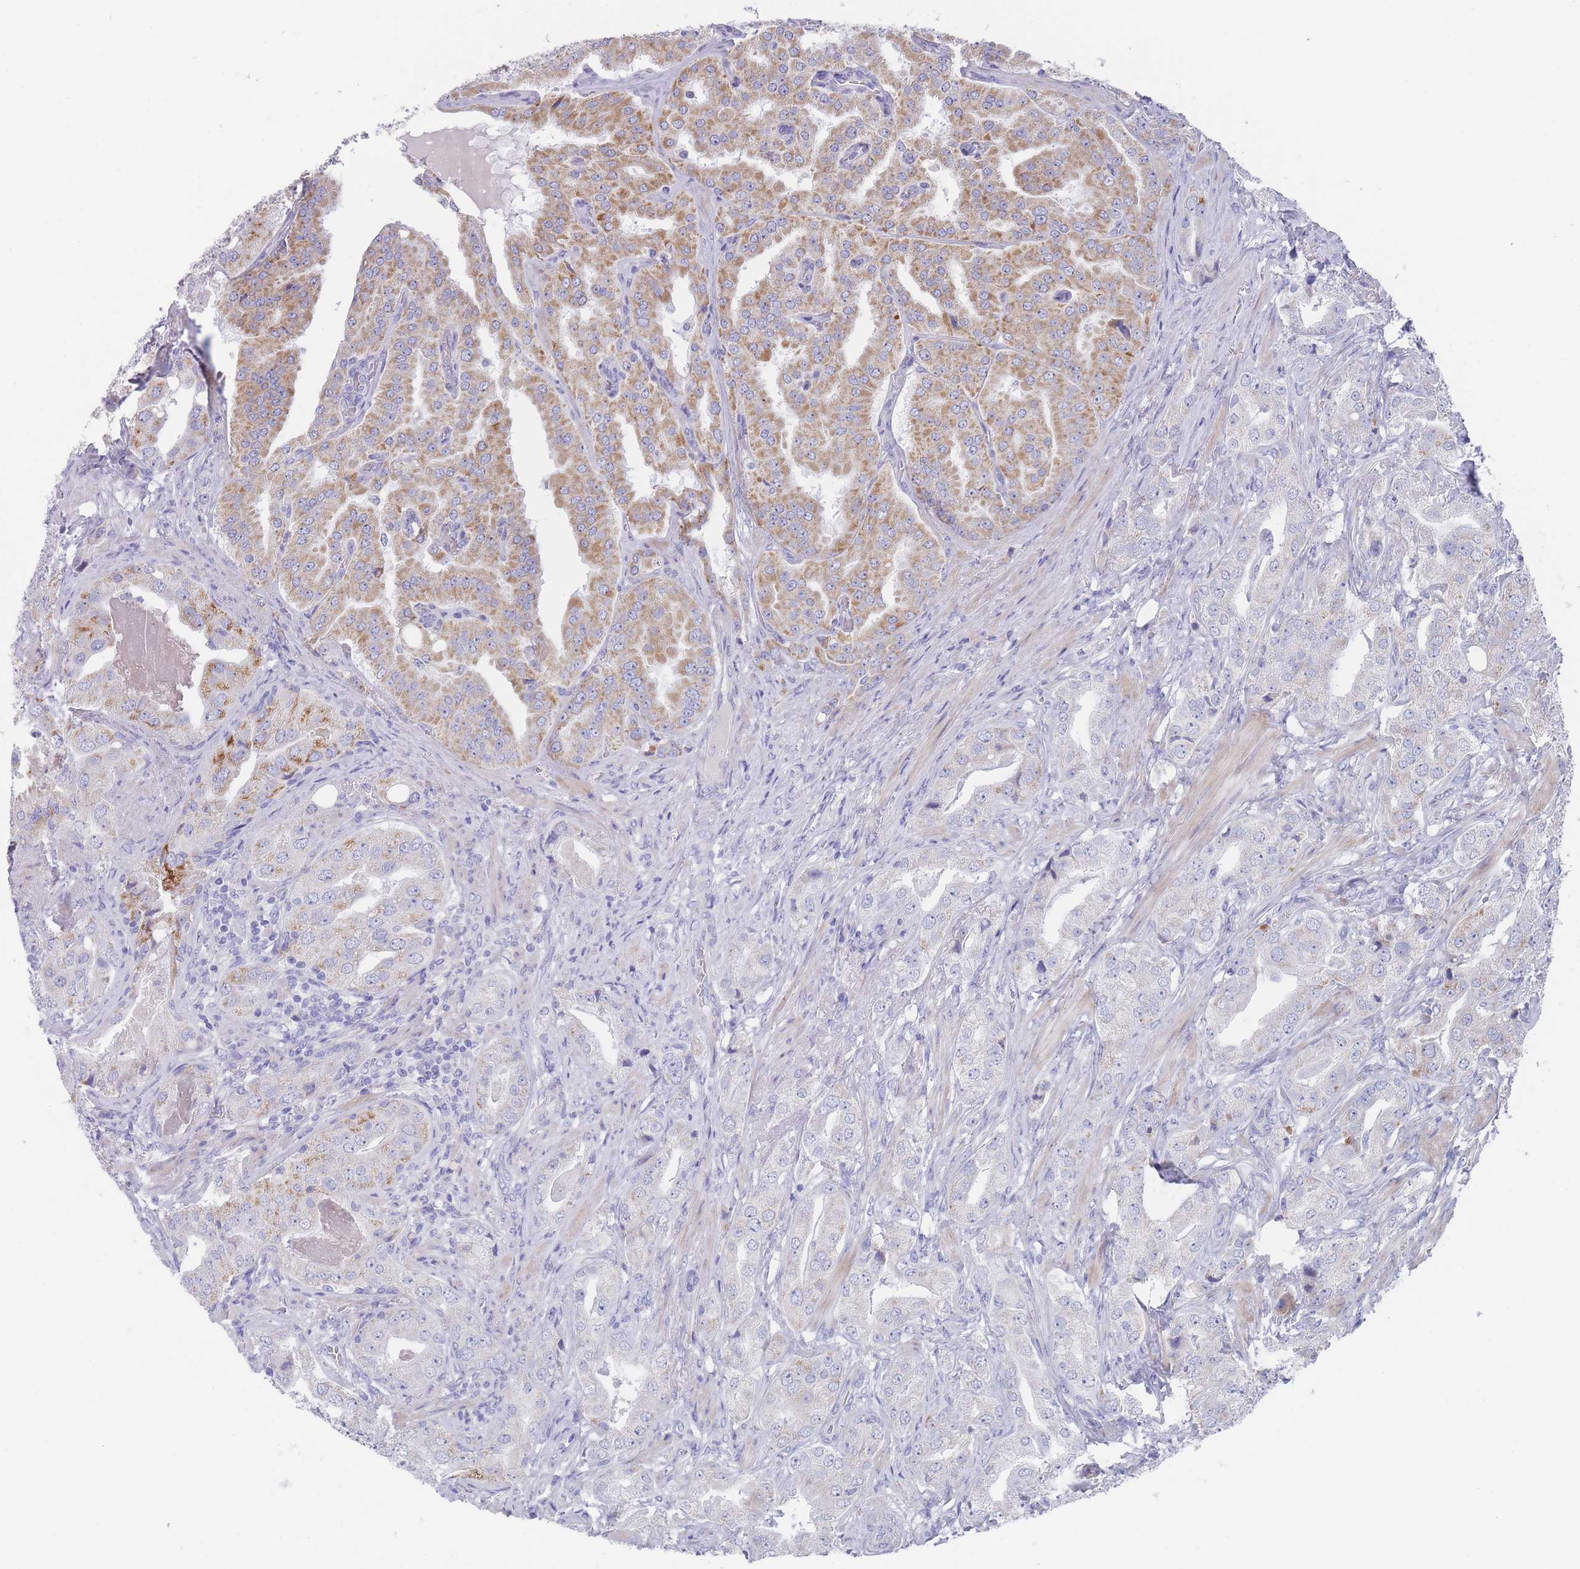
{"staining": {"intensity": "negative", "quantity": "none", "location": "none"}, "tissue": "prostate cancer", "cell_type": "Tumor cells", "image_type": "cancer", "snomed": [{"axis": "morphology", "description": "Adenocarcinoma, High grade"}, {"axis": "topography", "description": "Prostate"}], "caption": "Photomicrograph shows no protein expression in tumor cells of adenocarcinoma (high-grade) (prostate) tissue.", "gene": "SCCPDH", "patient": {"sex": "male", "age": 63}}